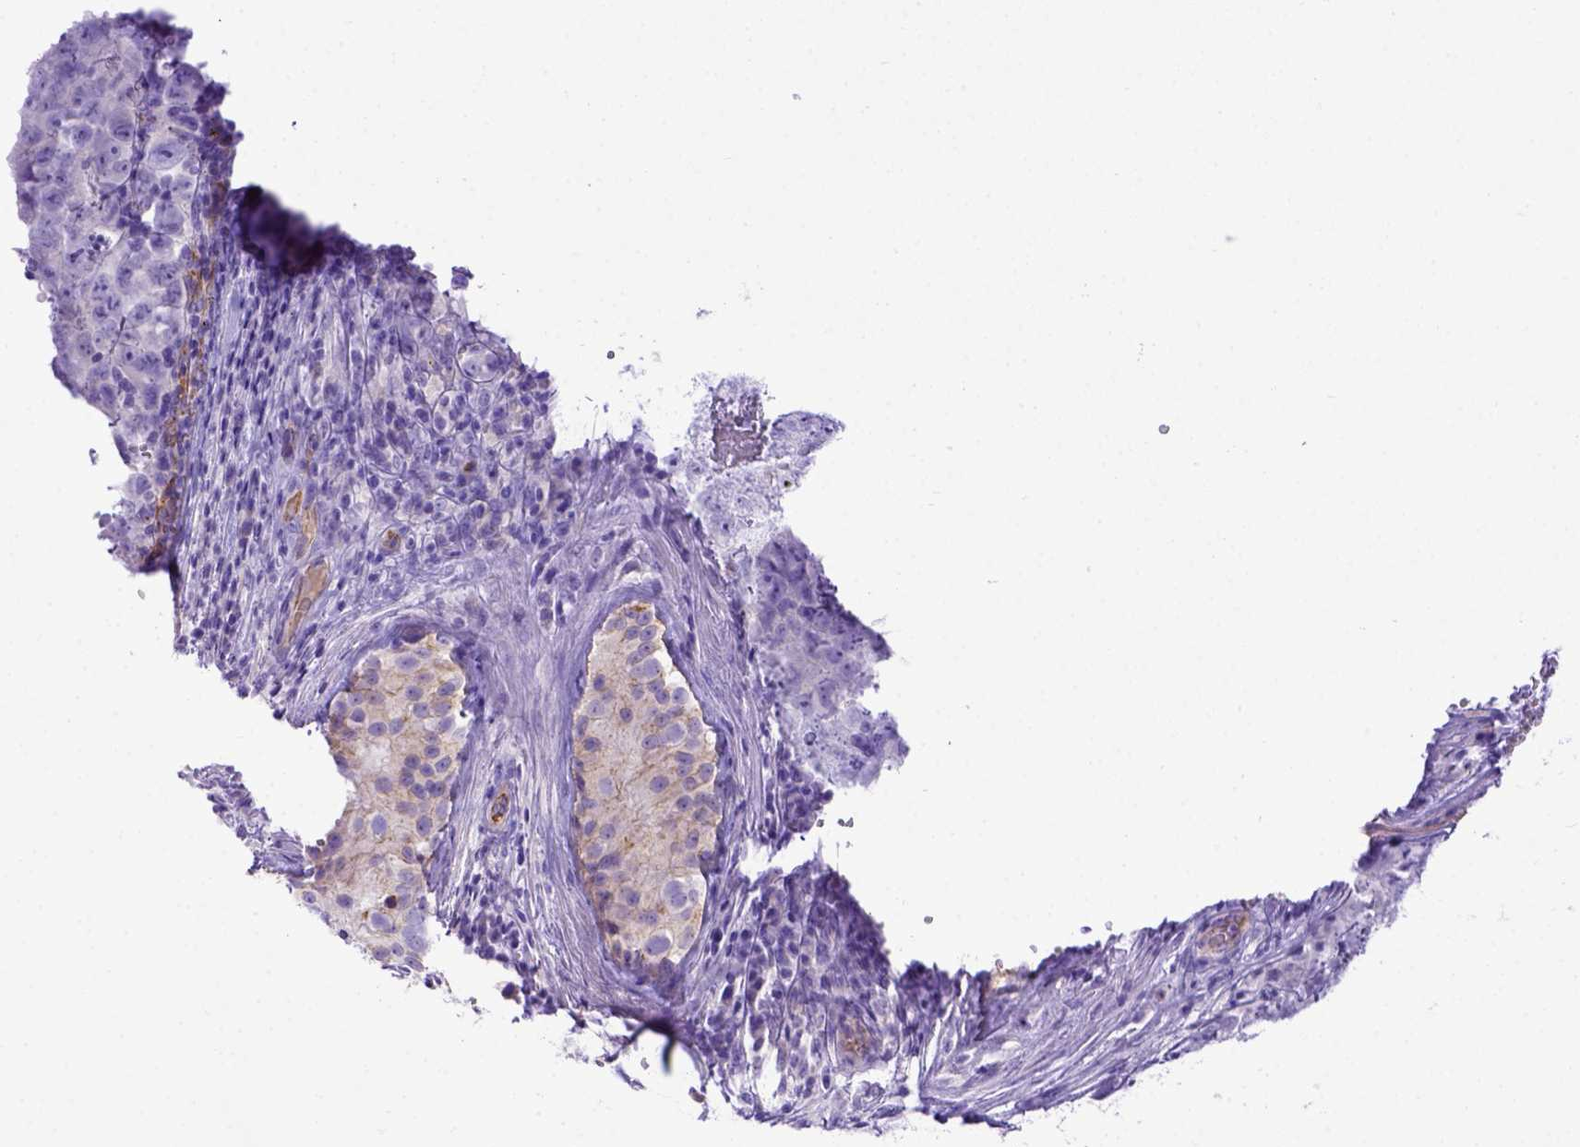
{"staining": {"intensity": "weak", "quantity": "25%-75%", "location": "cytoplasmic/membranous"}, "tissue": "testis cancer", "cell_type": "Tumor cells", "image_type": "cancer", "snomed": [{"axis": "morphology", "description": "Carcinoma, Embryonal, NOS"}, {"axis": "topography", "description": "Testis"}], "caption": "A brown stain highlights weak cytoplasmic/membranous positivity of a protein in testis cancer tumor cells.", "gene": "LRRC18", "patient": {"sex": "male", "age": 18}}